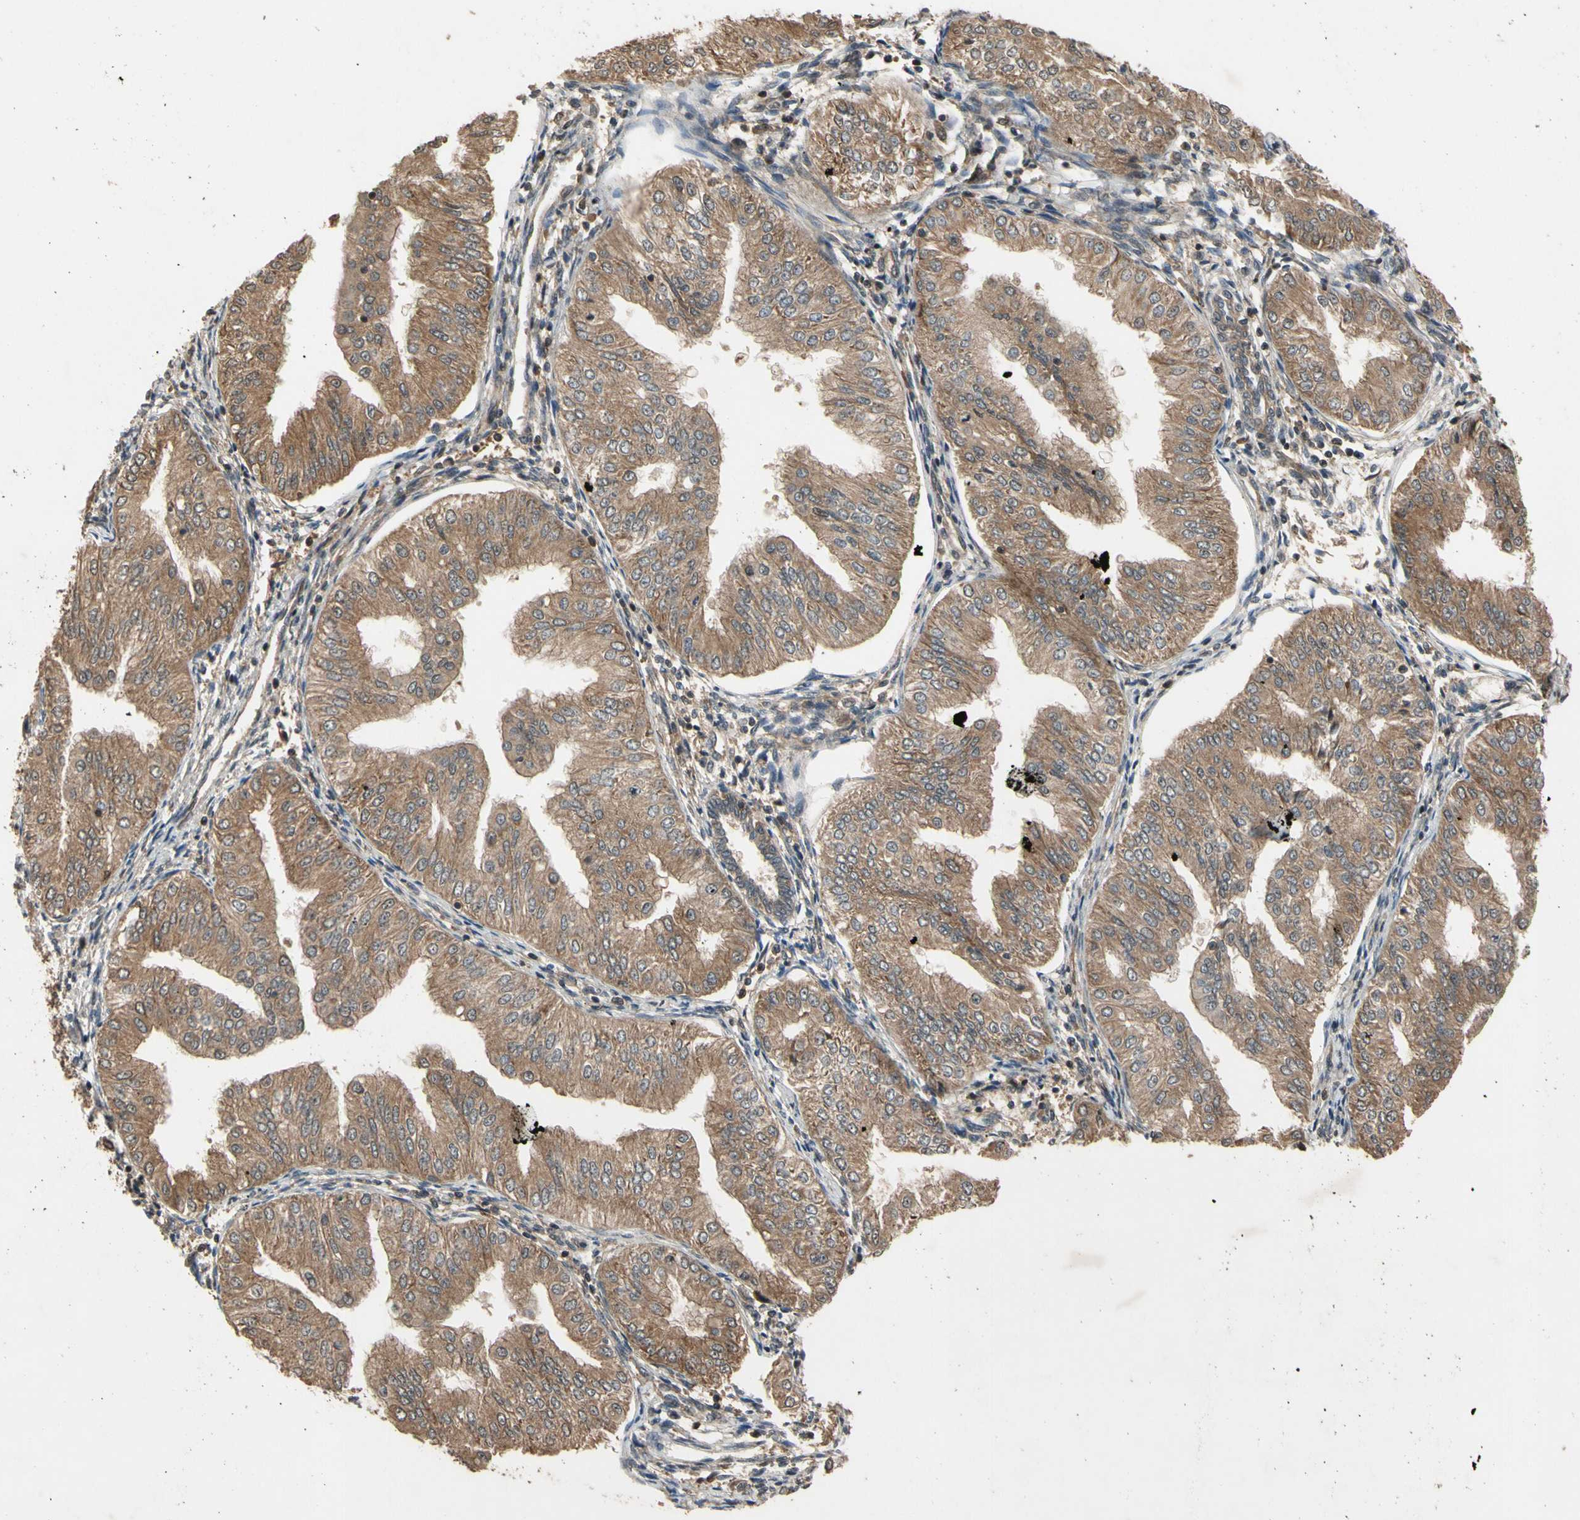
{"staining": {"intensity": "moderate", "quantity": ">75%", "location": "cytoplasmic/membranous"}, "tissue": "endometrial cancer", "cell_type": "Tumor cells", "image_type": "cancer", "snomed": [{"axis": "morphology", "description": "Adenocarcinoma, NOS"}, {"axis": "topography", "description": "Endometrium"}], "caption": "This is a micrograph of immunohistochemistry staining of endometrial cancer (adenocarcinoma), which shows moderate staining in the cytoplasmic/membranous of tumor cells.", "gene": "TMEM230", "patient": {"sex": "female", "age": 53}}